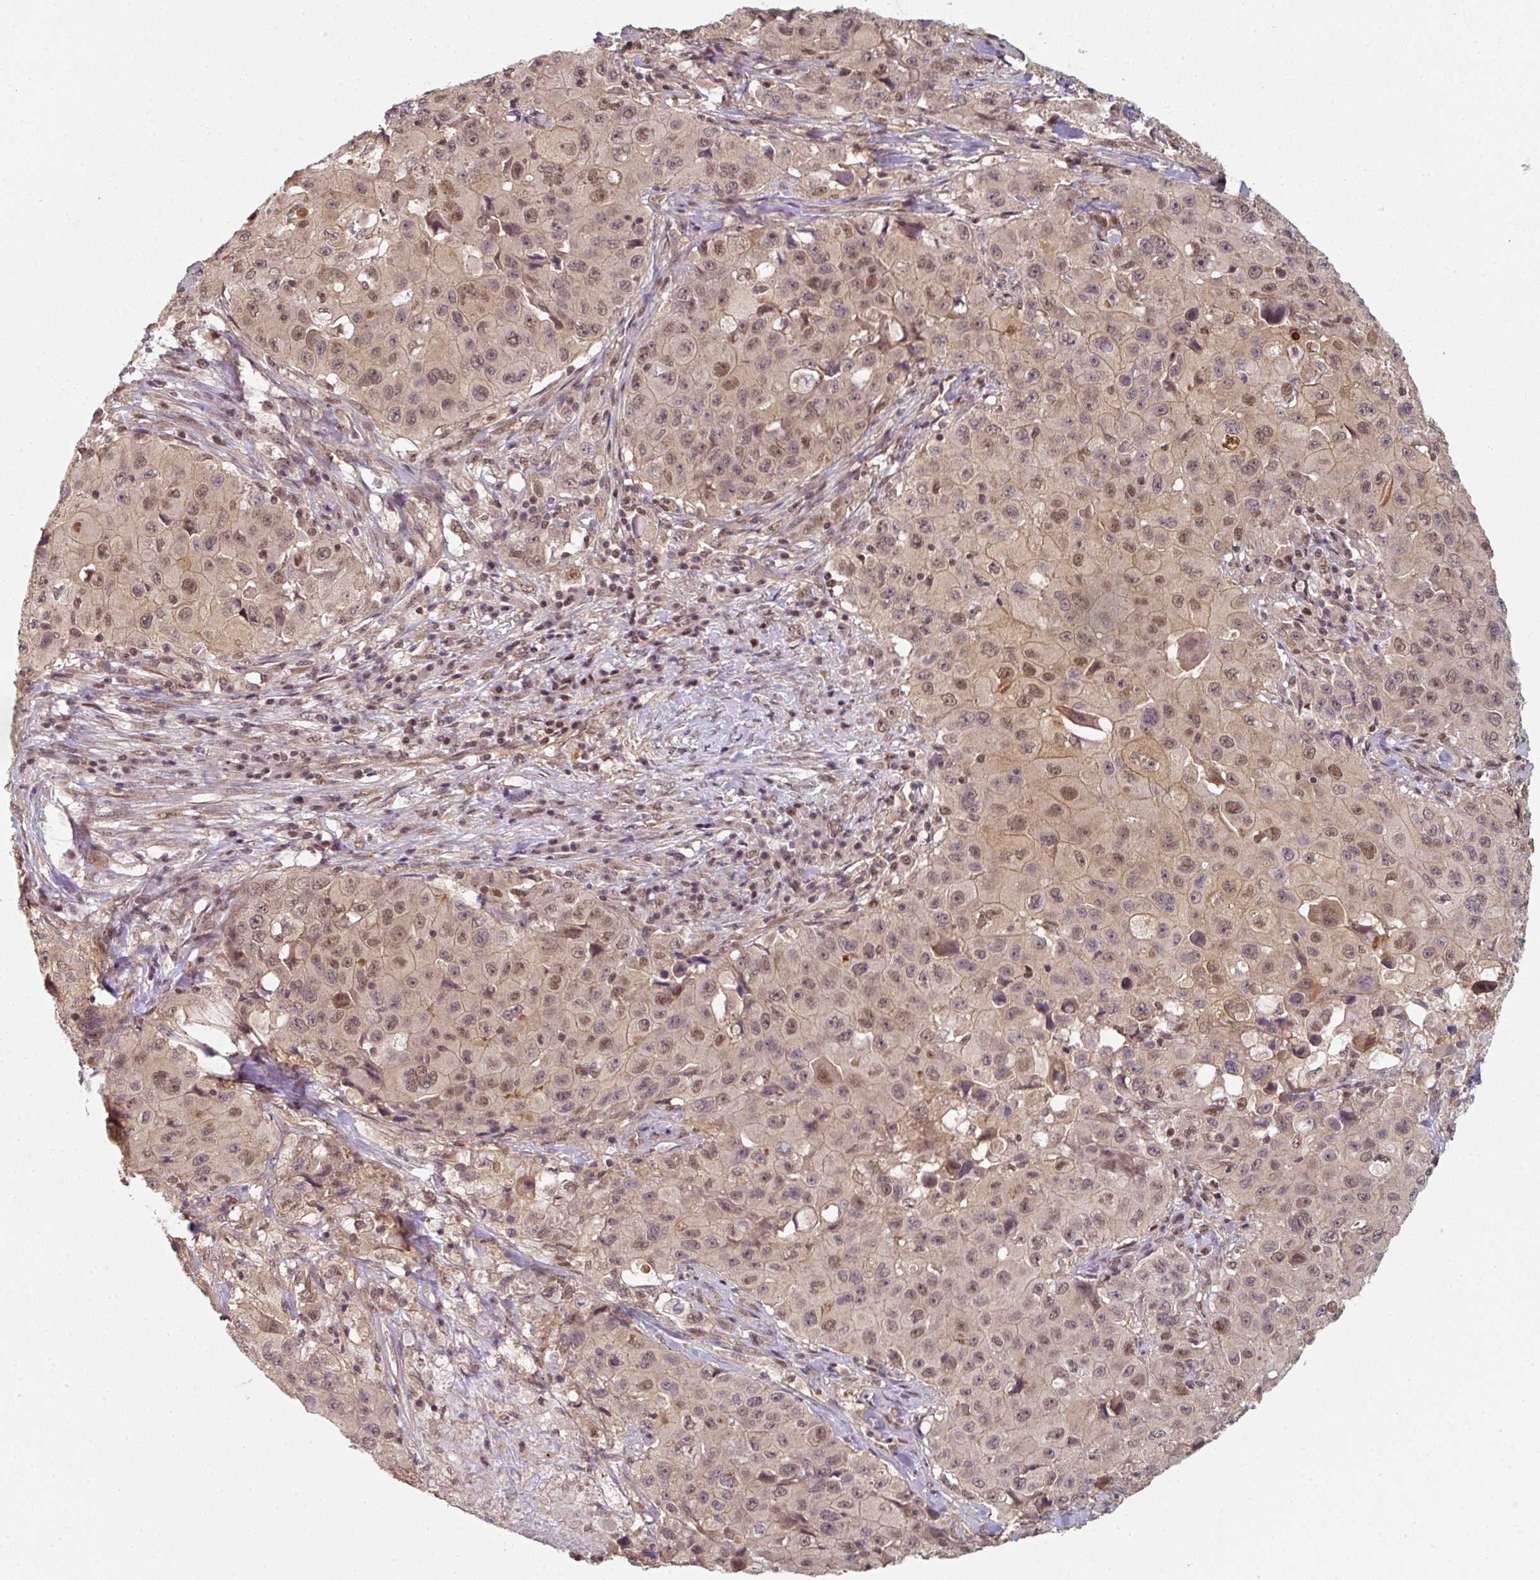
{"staining": {"intensity": "moderate", "quantity": ">75%", "location": "nuclear"}, "tissue": "lung cancer", "cell_type": "Tumor cells", "image_type": "cancer", "snomed": [{"axis": "morphology", "description": "Squamous cell carcinoma, NOS"}, {"axis": "topography", "description": "Lung"}], "caption": "This micrograph displays lung squamous cell carcinoma stained with IHC to label a protein in brown. The nuclear of tumor cells show moderate positivity for the protein. Nuclei are counter-stained blue.", "gene": "PSME3IP1", "patient": {"sex": "male", "age": 63}}